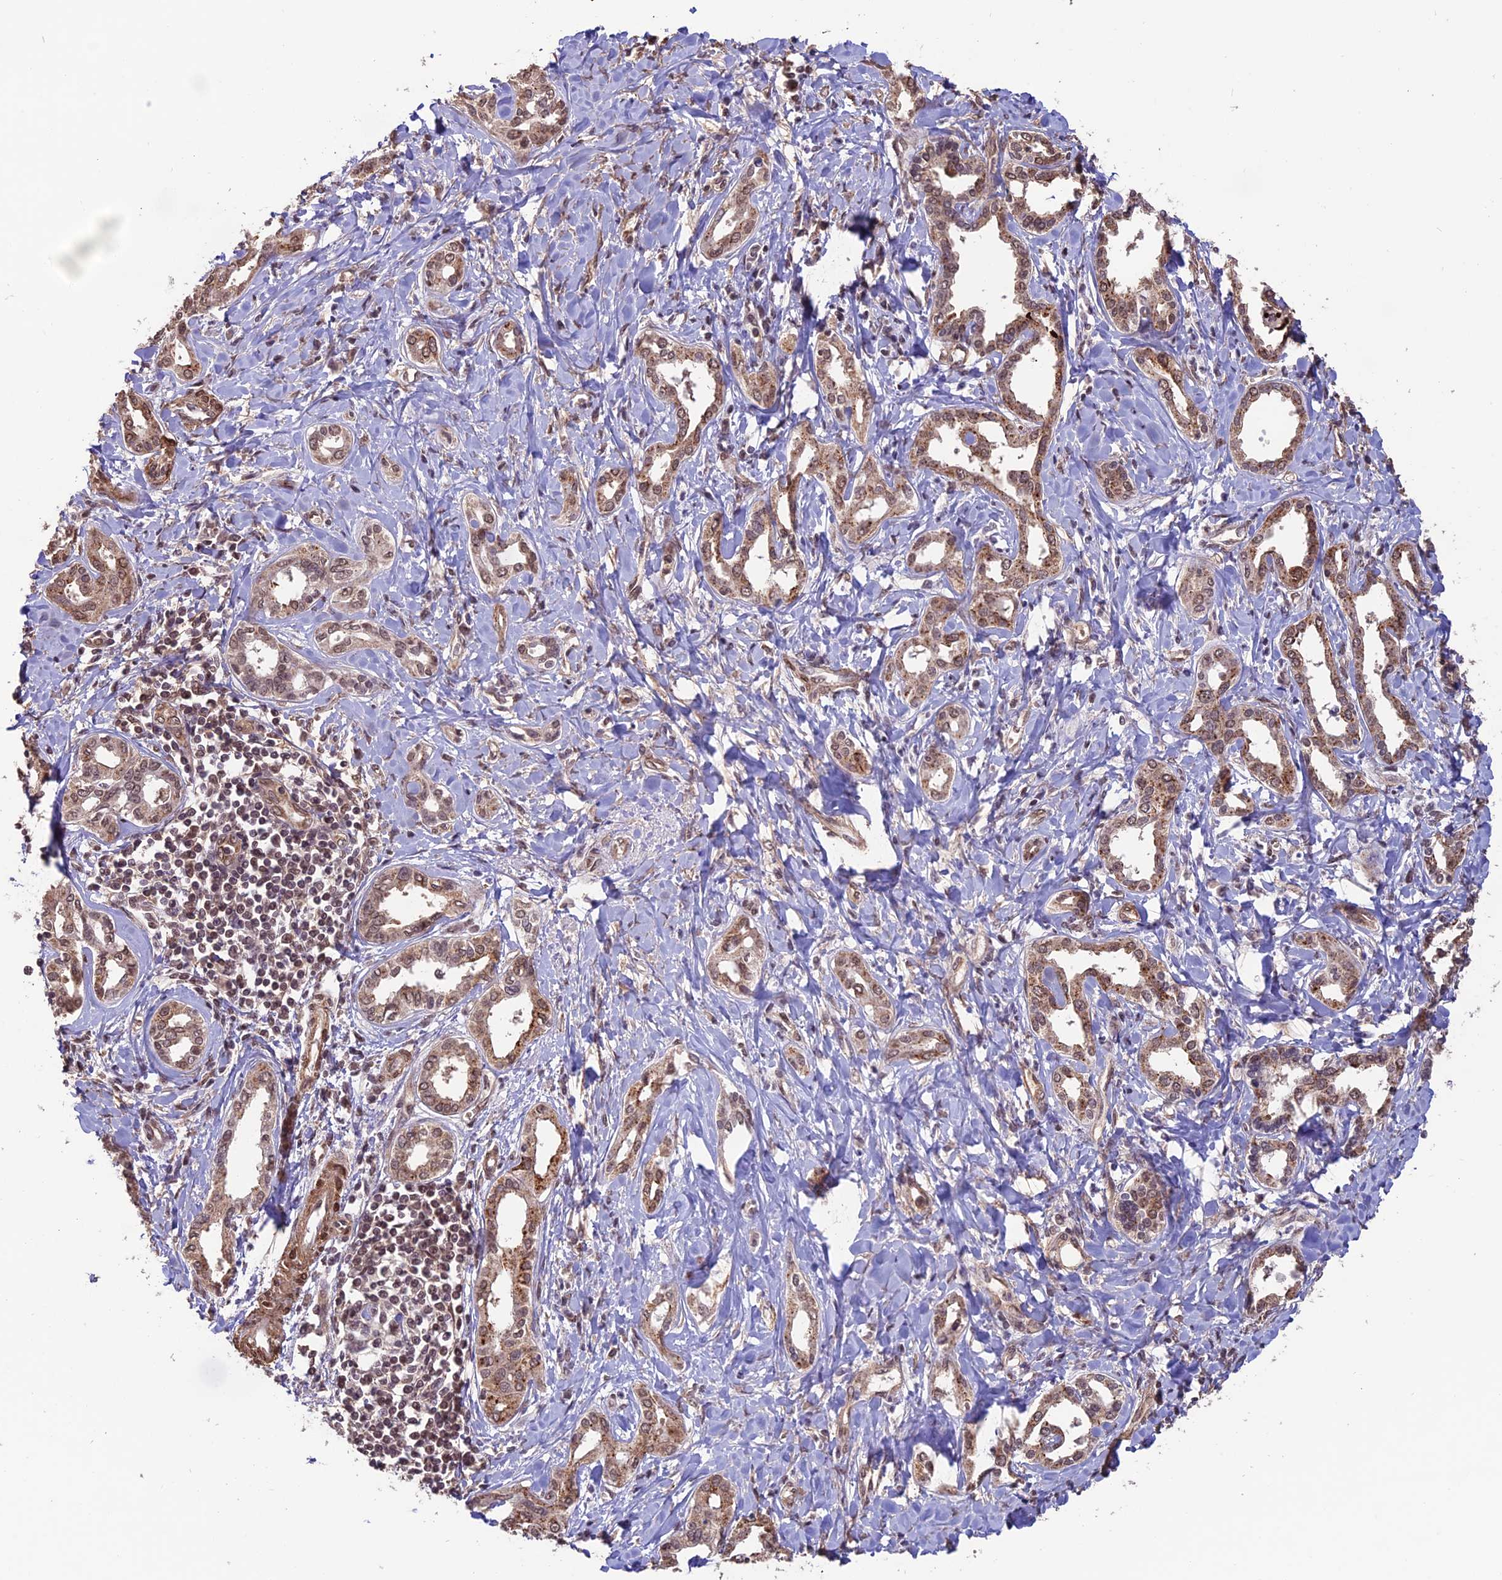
{"staining": {"intensity": "moderate", "quantity": ">75%", "location": "cytoplasmic/membranous,nuclear"}, "tissue": "liver cancer", "cell_type": "Tumor cells", "image_type": "cancer", "snomed": [{"axis": "morphology", "description": "Cholangiocarcinoma"}, {"axis": "topography", "description": "Liver"}], "caption": "A photomicrograph of liver cancer (cholangiocarcinoma) stained for a protein shows moderate cytoplasmic/membranous and nuclear brown staining in tumor cells. Nuclei are stained in blue.", "gene": "CABIN1", "patient": {"sex": "female", "age": 77}}